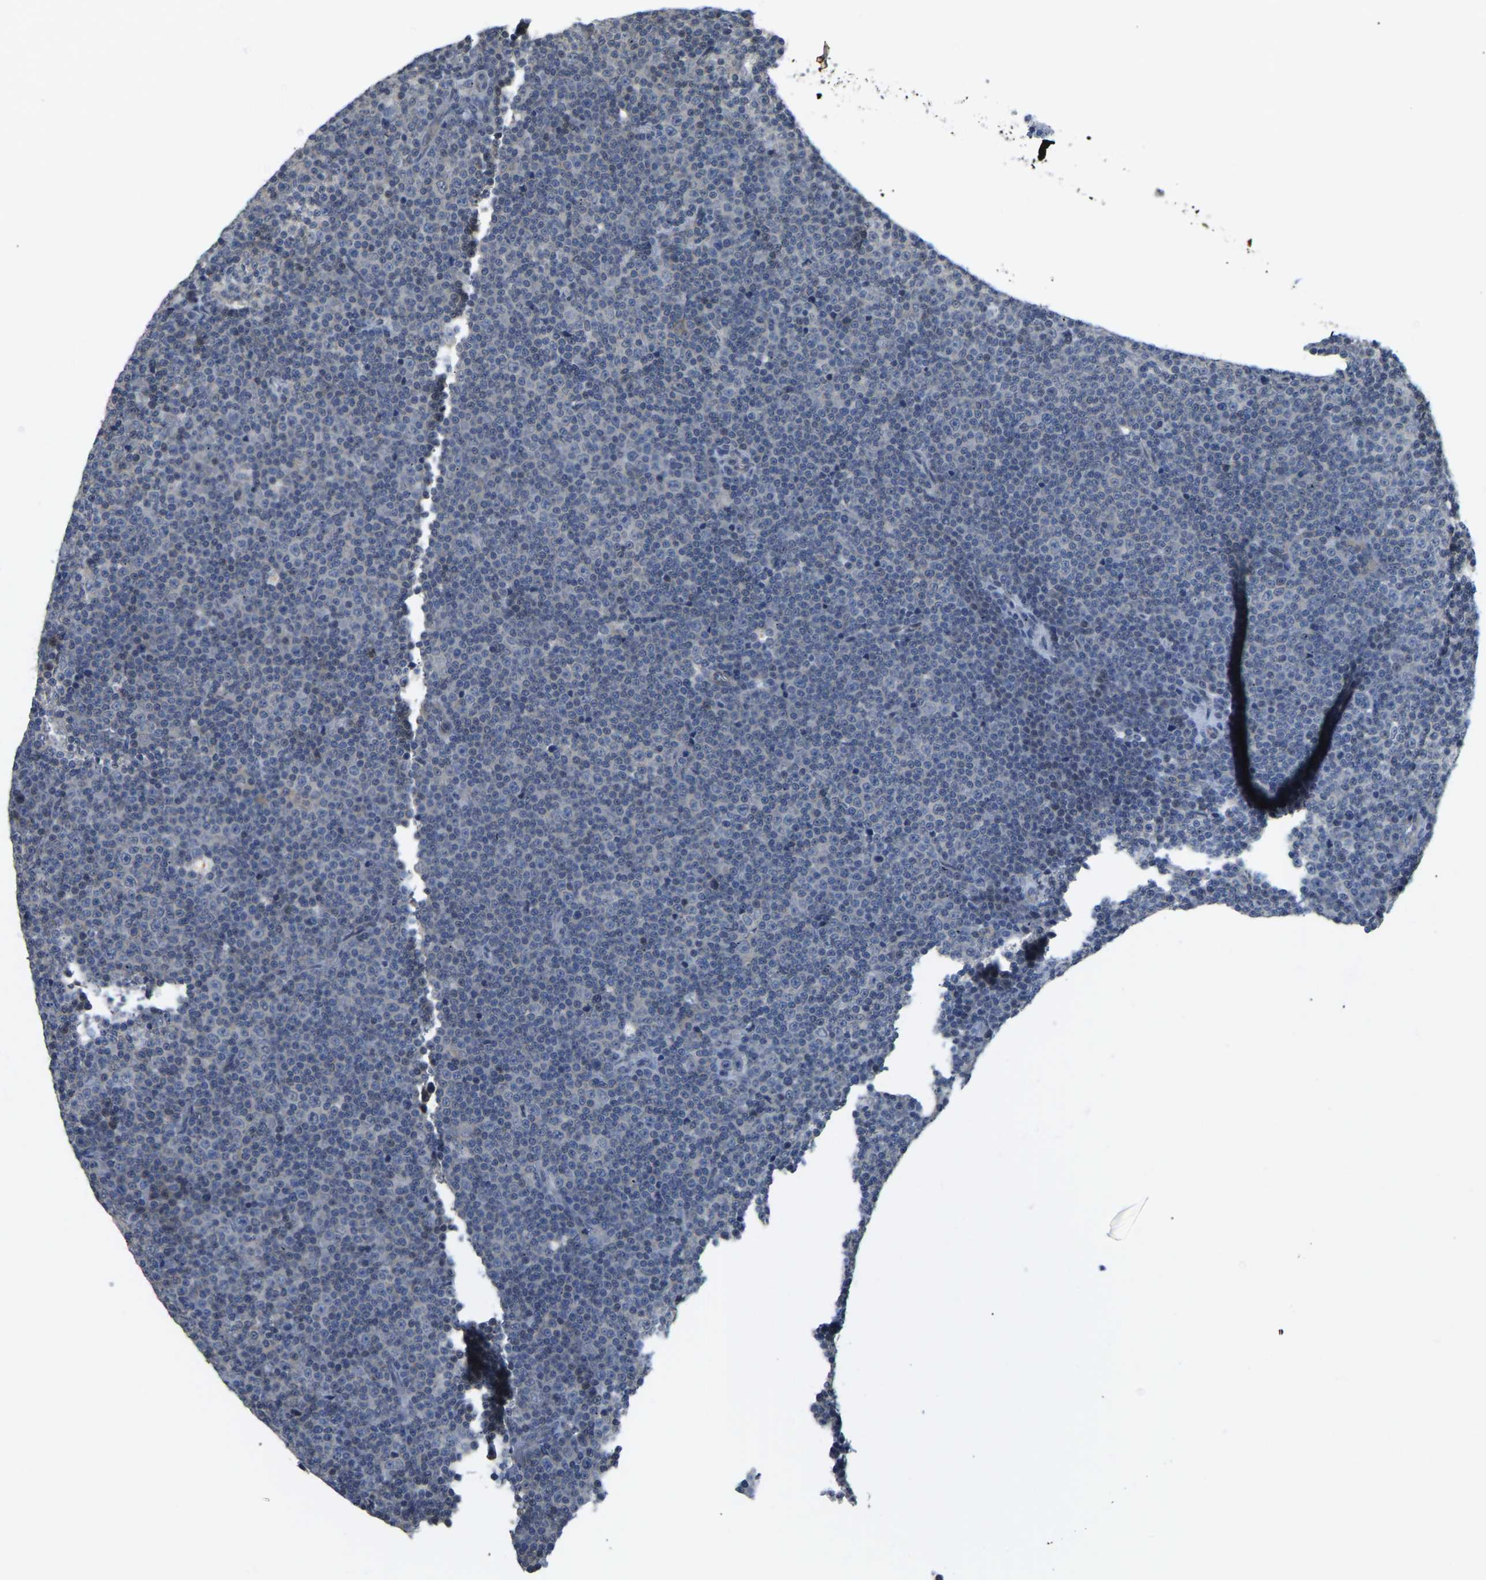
{"staining": {"intensity": "negative", "quantity": "none", "location": "none"}, "tissue": "lymphoma", "cell_type": "Tumor cells", "image_type": "cancer", "snomed": [{"axis": "morphology", "description": "Malignant lymphoma, non-Hodgkin's type, Low grade"}, {"axis": "topography", "description": "Lymph node"}], "caption": "Immunohistochemical staining of lymphoma exhibits no significant expression in tumor cells. (DAB IHC, high magnification).", "gene": "AHNAK", "patient": {"sex": "female", "age": 67}}